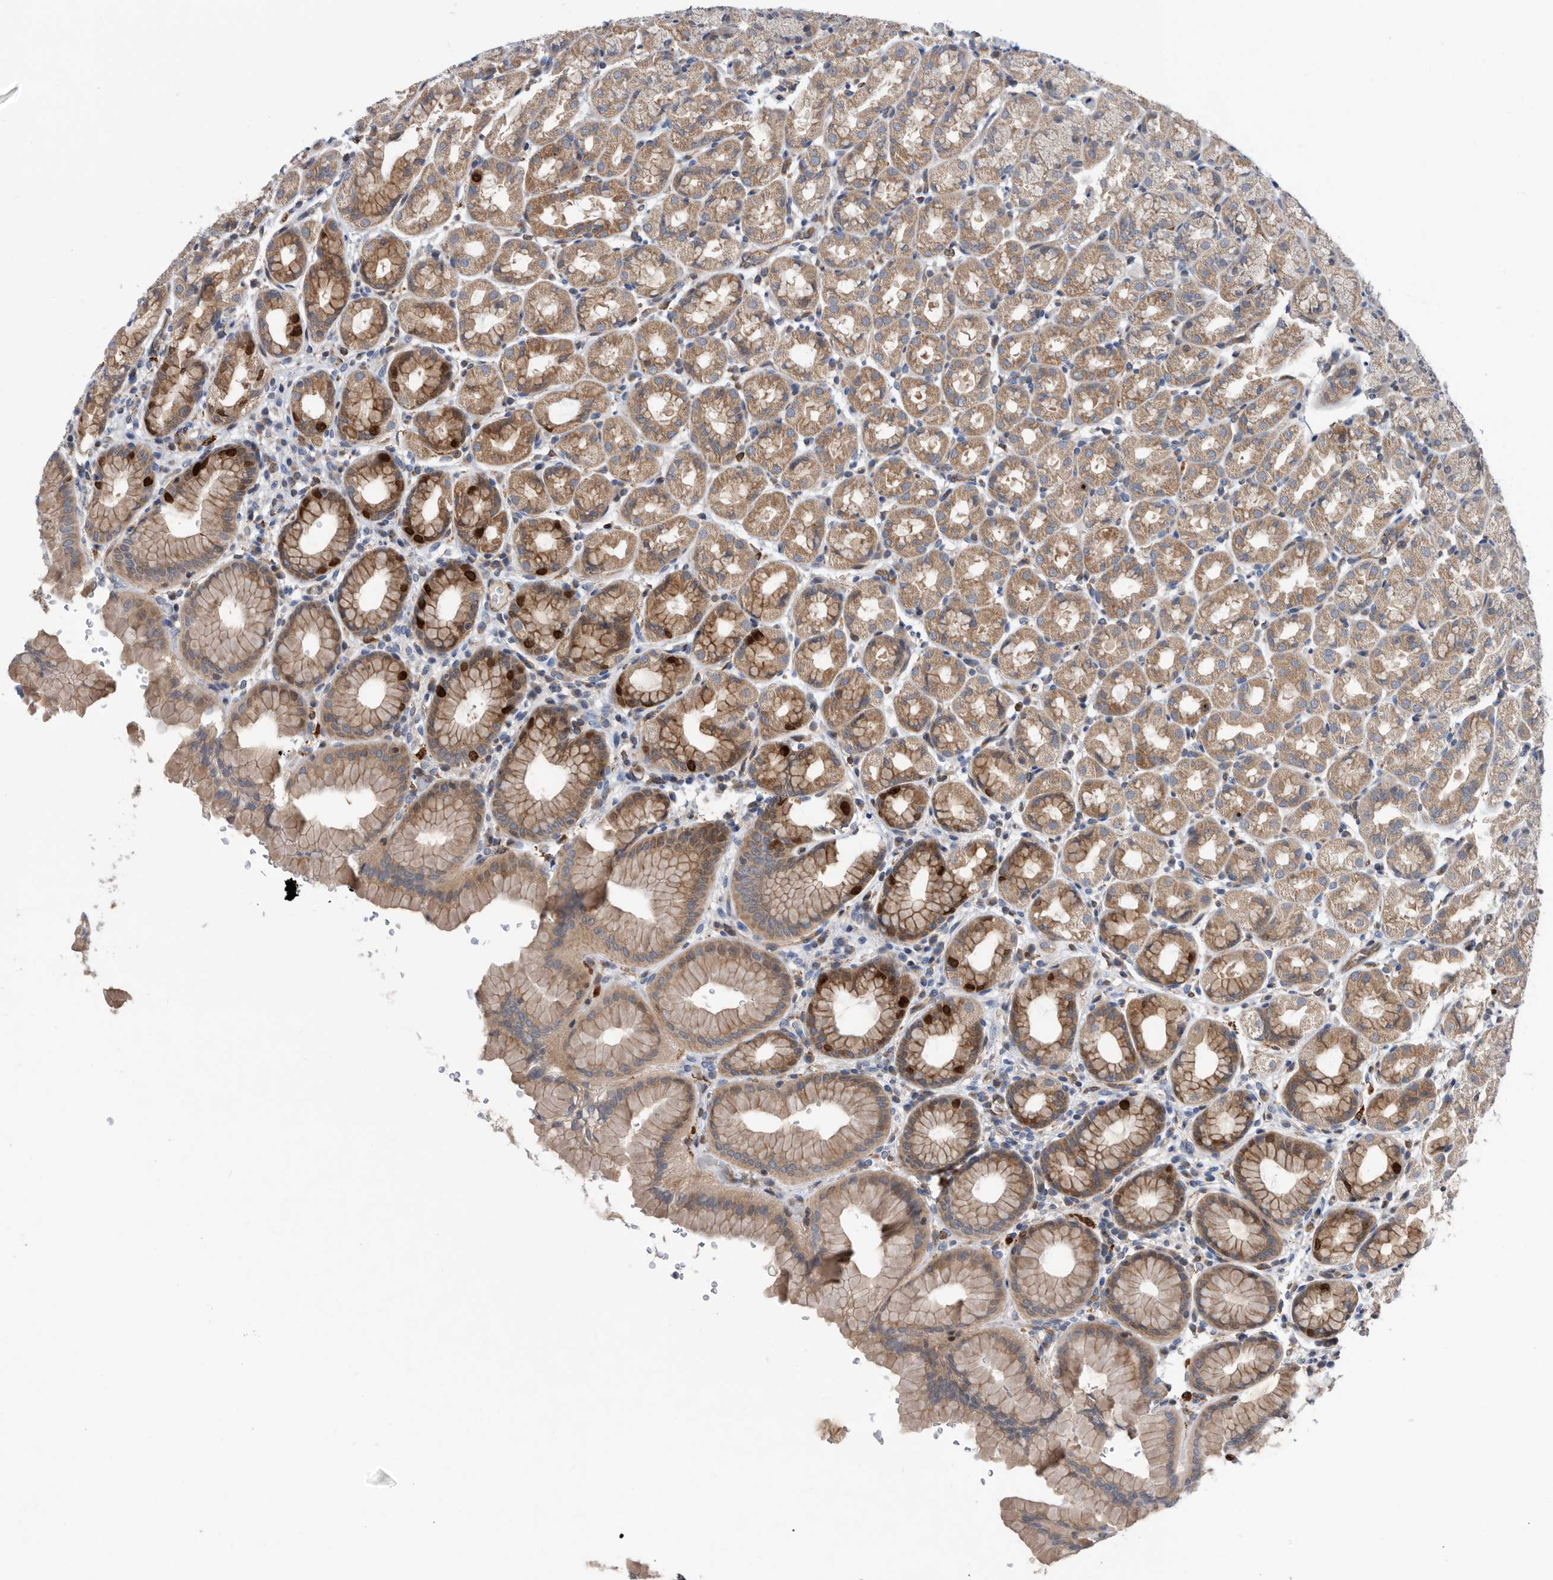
{"staining": {"intensity": "moderate", "quantity": "25%-75%", "location": "cytoplasmic/membranous,nuclear"}, "tissue": "stomach", "cell_type": "Glandular cells", "image_type": "normal", "snomed": [{"axis": "morphology", "description": "Normal tissue, NOS"}, {"axis": "topography", "description": "Stomach"}], "caption": "IHC image of unremarkable stomach stained for a protein (brown), which displays medium levels of moderate cytoplasmic/membranous,nuclear expression in about 25%-75% of glandular cells.", "gene": "ATAD2", "patient": {"sex": "male", "age": 42}}